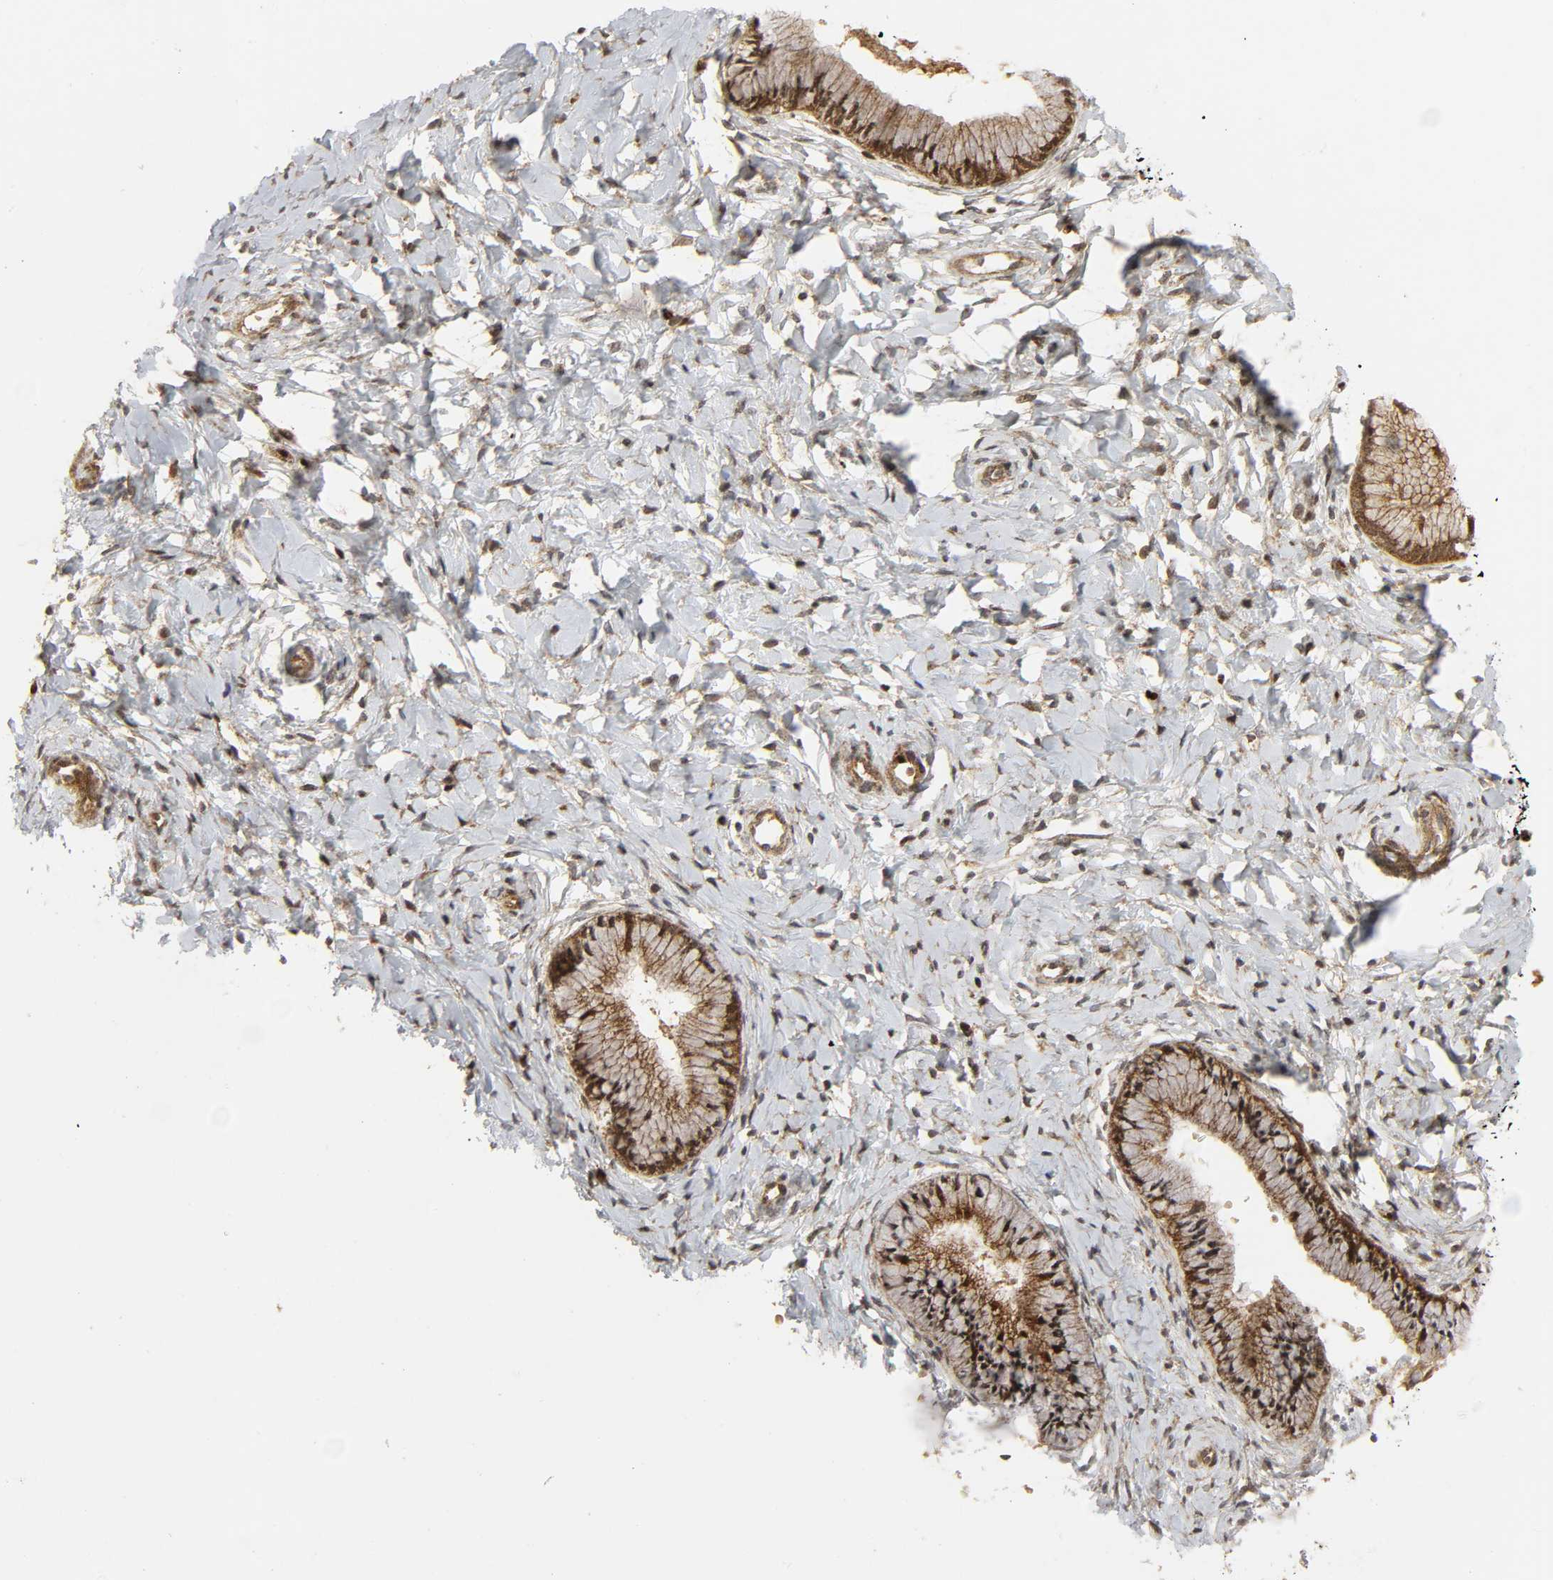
{"staining": {"intensity": "strong", "quantity": ">75%", "location": "cytoplasmic/membranous,nuclear"}, "tissue": "cervix", "cell_type": "Glandular cells", "image_type": "normal", "snomed": [{"axis": "morphology", "description": "Normal tissue, NOS"}, {"axis": "topography", "description": "Cervix"}], "caption": "A high amount of strong cytoplasmic/membranous,nuclear staining is present in about >75% of glandular cells in benign cervix.", "gene": "CHUK", "patient": {"sex": "female", "age": 46}}